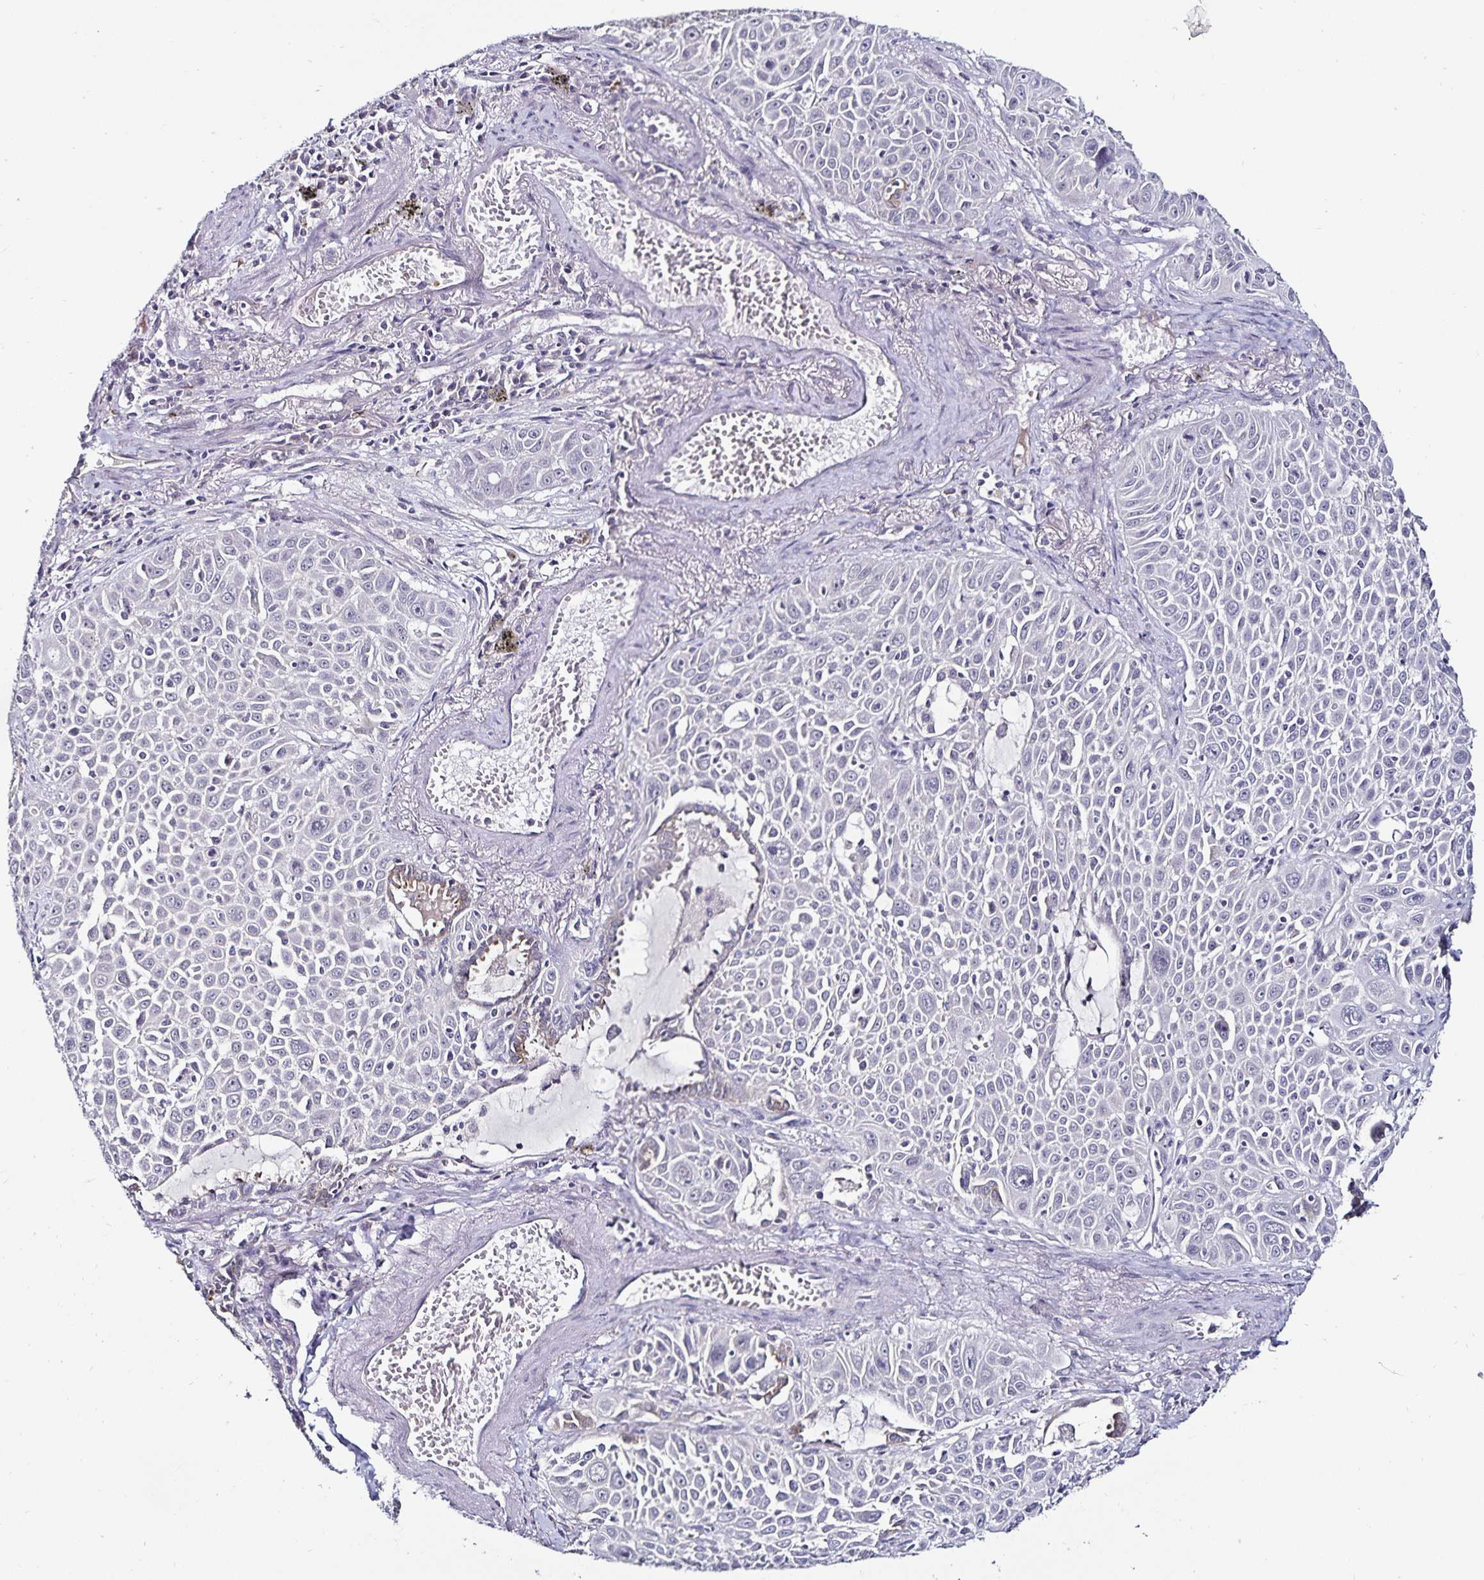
{"staining": {"intensity": "negative", "quantity": "none", "location": "none"}, "tissue": "lung cancer", "cell_type": "Tumor cells", "image_type": "cancer", "snomed": [{"axis": "morphology", "description": "Squamous cell carcinoma, NOS"}, {"axis": "morphology", "description": "Squamous cell carcinoma, metastatic, NOS"}, {"axis": "topography", "description": "Lymph node"}, {"axis": "topography", "description": "Lung"}], "caption": "Protein analysis of lung cancer (squamous cell carcinoma) demonstrates no significant expression in tumor cells. (DAB (3,3'-diaminobenzidine) IHC with hematoxylin counter stain).", "gene": "ACSL5", "patient": {"sex": "female", "age": 62}}